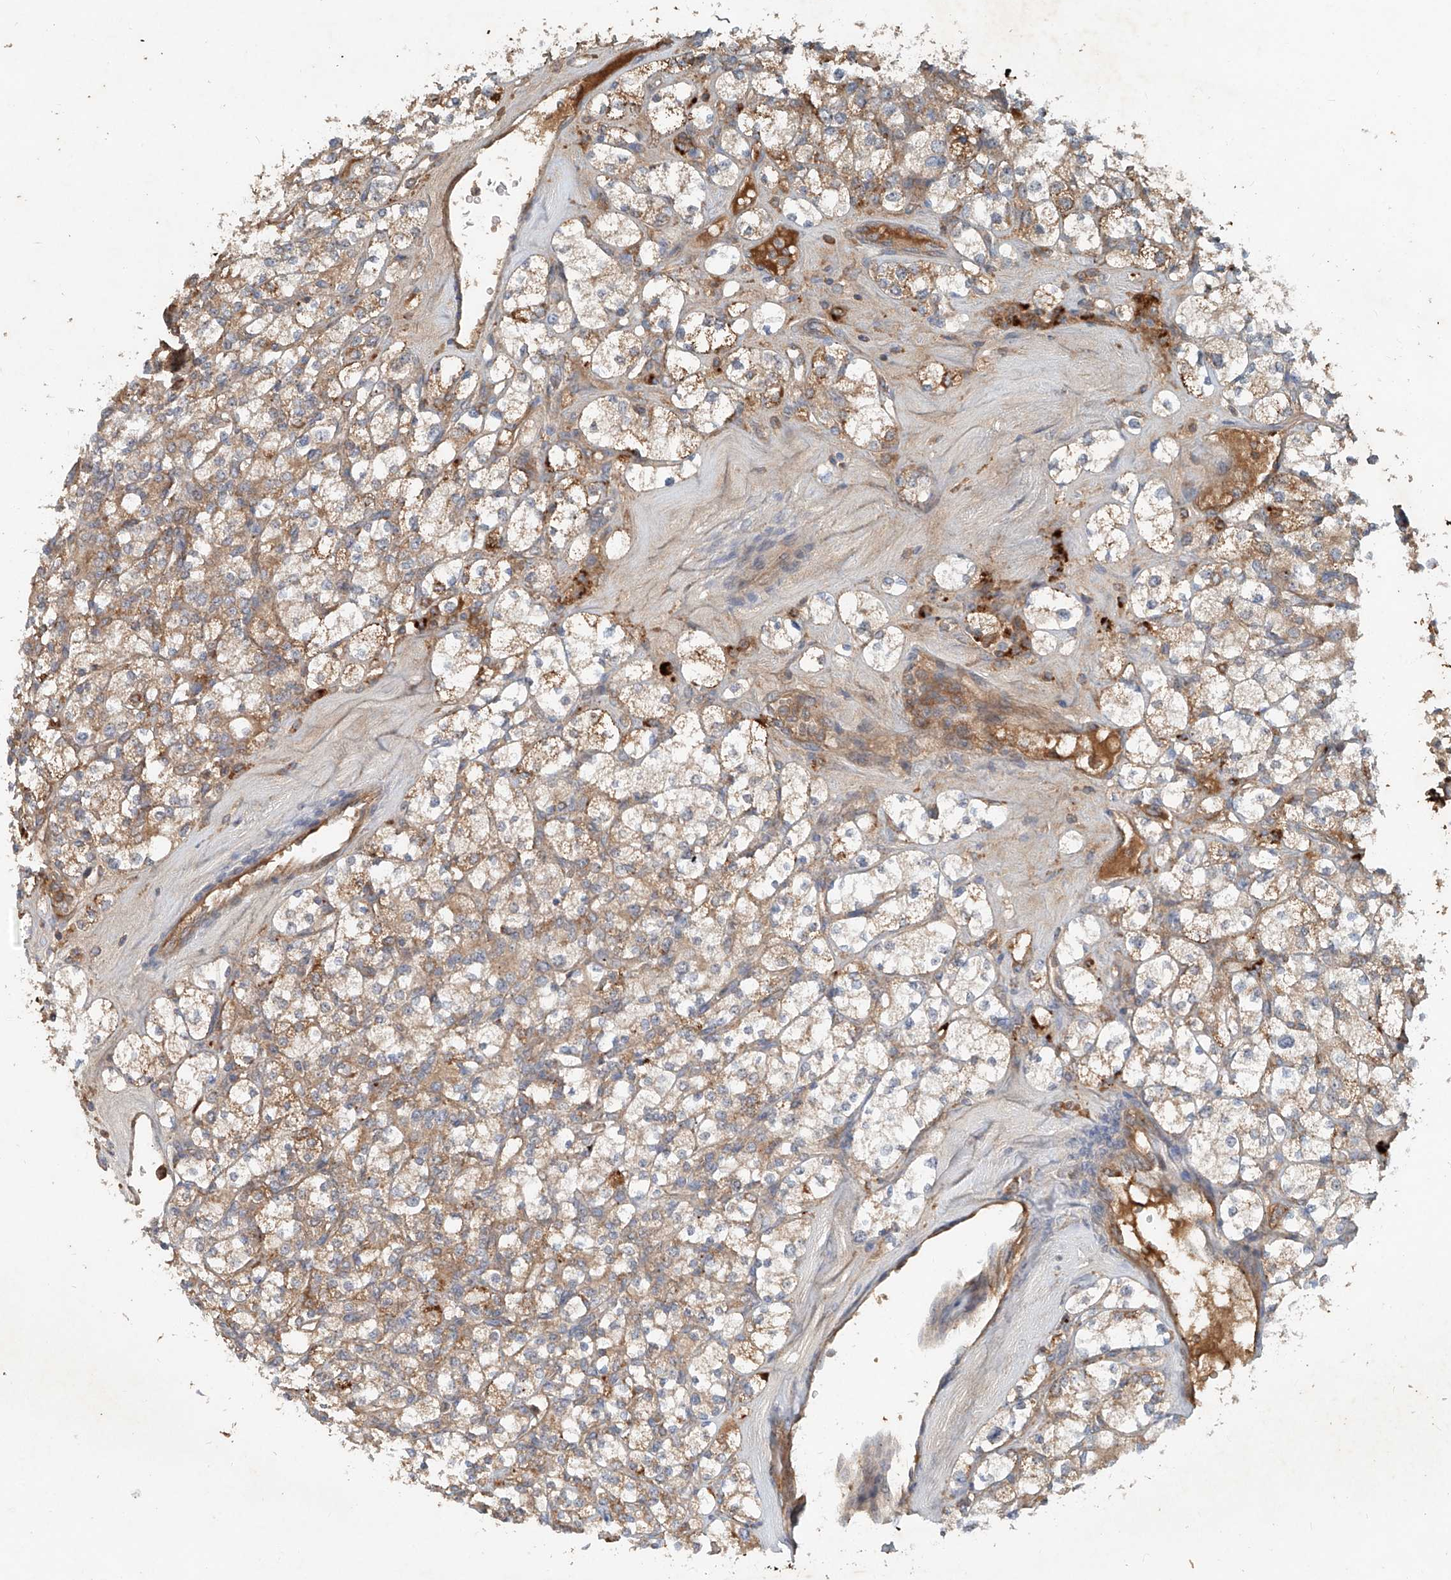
{"staining": {"intensity": "weak", "quantity": ">75%", "location": "cytoplasmic/membranous"}, "tissue": "renal cancer", "cell_type": "Tumor cells", "image_type": "cancer", "snomed": [{"axis": "morphology", "description": "Adenocarcinoma, NOS"}, {"axis": "topography", "description": "Kidney"}], "caption": "This micrograph displays adenocarcinoma (renal) stained with IHC to label a protein in brown. The cytoplasmic/membranous of tumor cells show weak positivity for the protein. Nuclei are counter-stained blue.", "gene": "IER5", "patient": {"sex": "male", "age": 77}}